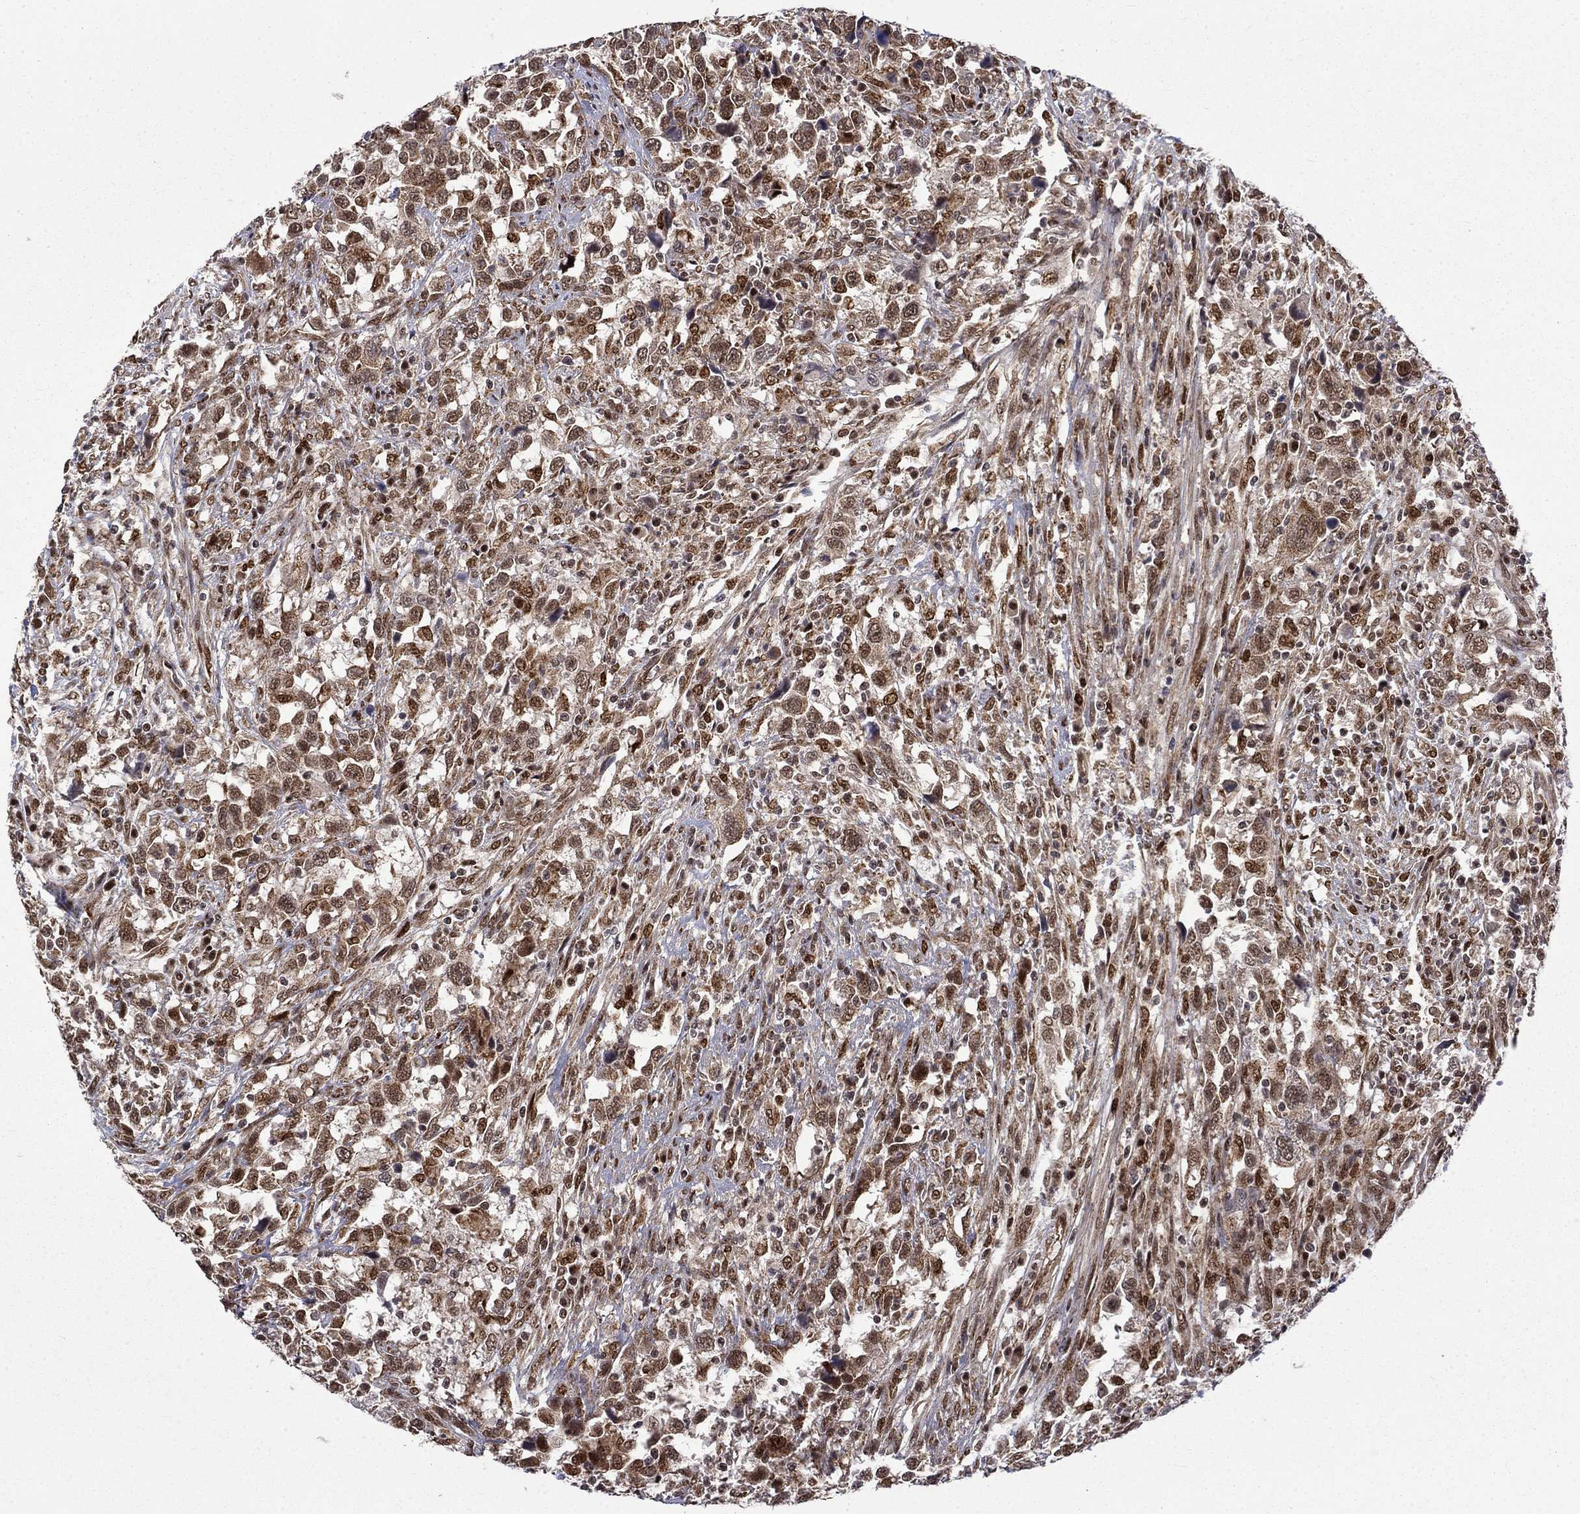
{"staining": {"intensity": "moderate", "quantity": "25%-75%", "location": "cytoplasmic/membranous,nuclear"}, "tissue": "urothelial cancer", "cell_type": "Tumor cells", "image_type": "cancer", "snomed": [{"axis": "morphology", "description": "Urothelial carcinoma, NOS"}, {"axis": "morphology", "description": "Urothelial carcinoma, High grade"}, {"axis": "topography", "description": "Urinary bladder"}], "caption": "Immunohistochemistry (IHC) photomicrograph of transitional cell carcinoma stained for a protein (brown), which shows medium levels of moderate cytoplasmic/membranous and nuclear staining in about 25%-75% of tumor cells.", "gene": "KPNA3", "patient": {"sex": "female", "age": 64}}